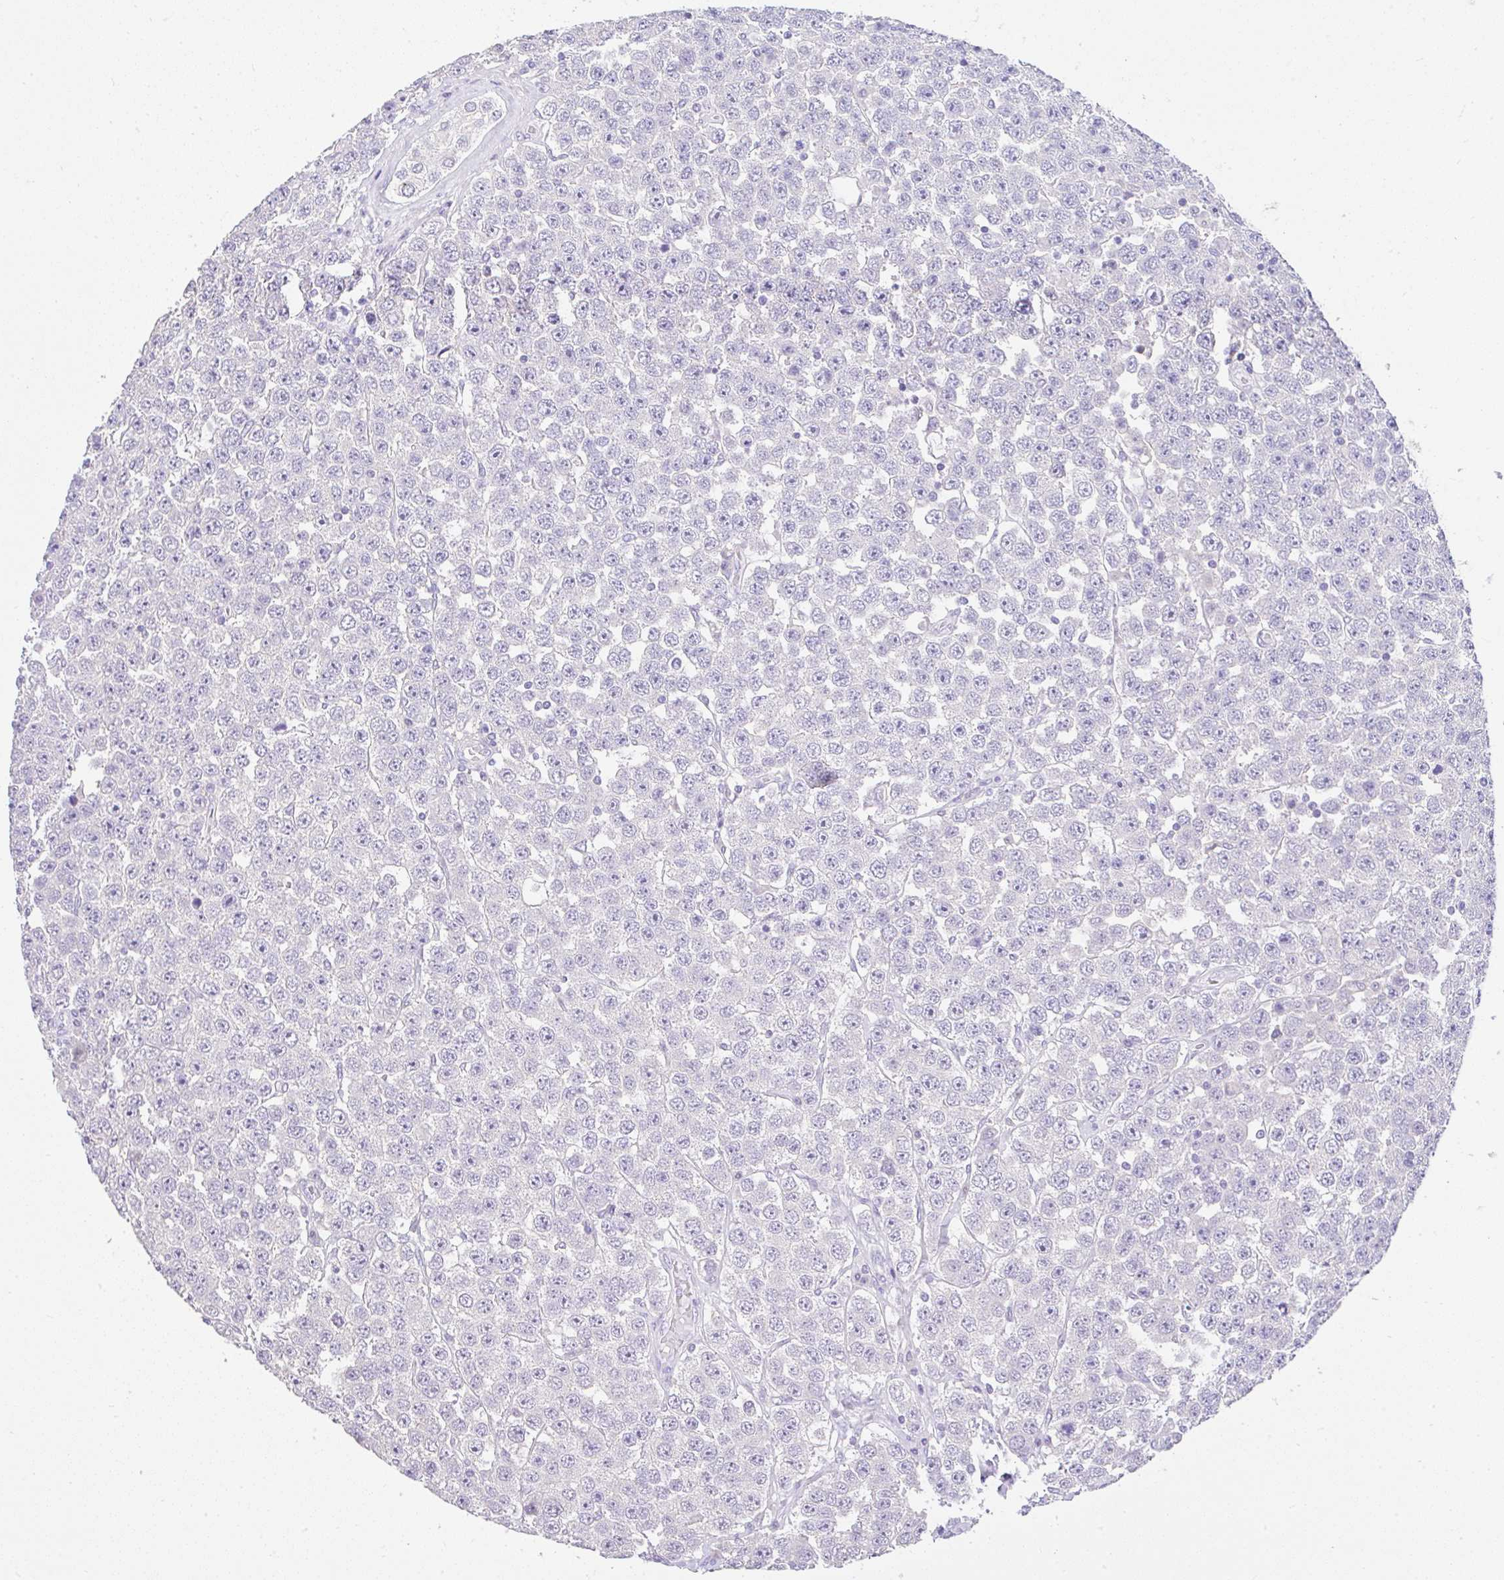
{"staining": {"intensity": "negative", "quantity": "none", "location": "none"}, "tissue": "testis cancer", "cell_type": "Tumor cells", "image_type": "cancer", "snomed": [{"axis": "morphology", "description": "Seminoma, NOS"}, {"axis": "topography", "description": "Testis"}], "caption": "High power microscopy photomicrograph of an immunohistochemistry histopathology image of testis seminoma, revealing no significant expression in tumor cells.", "gene": "CTU1", "patient": {"sex": "male", "age": 28}}